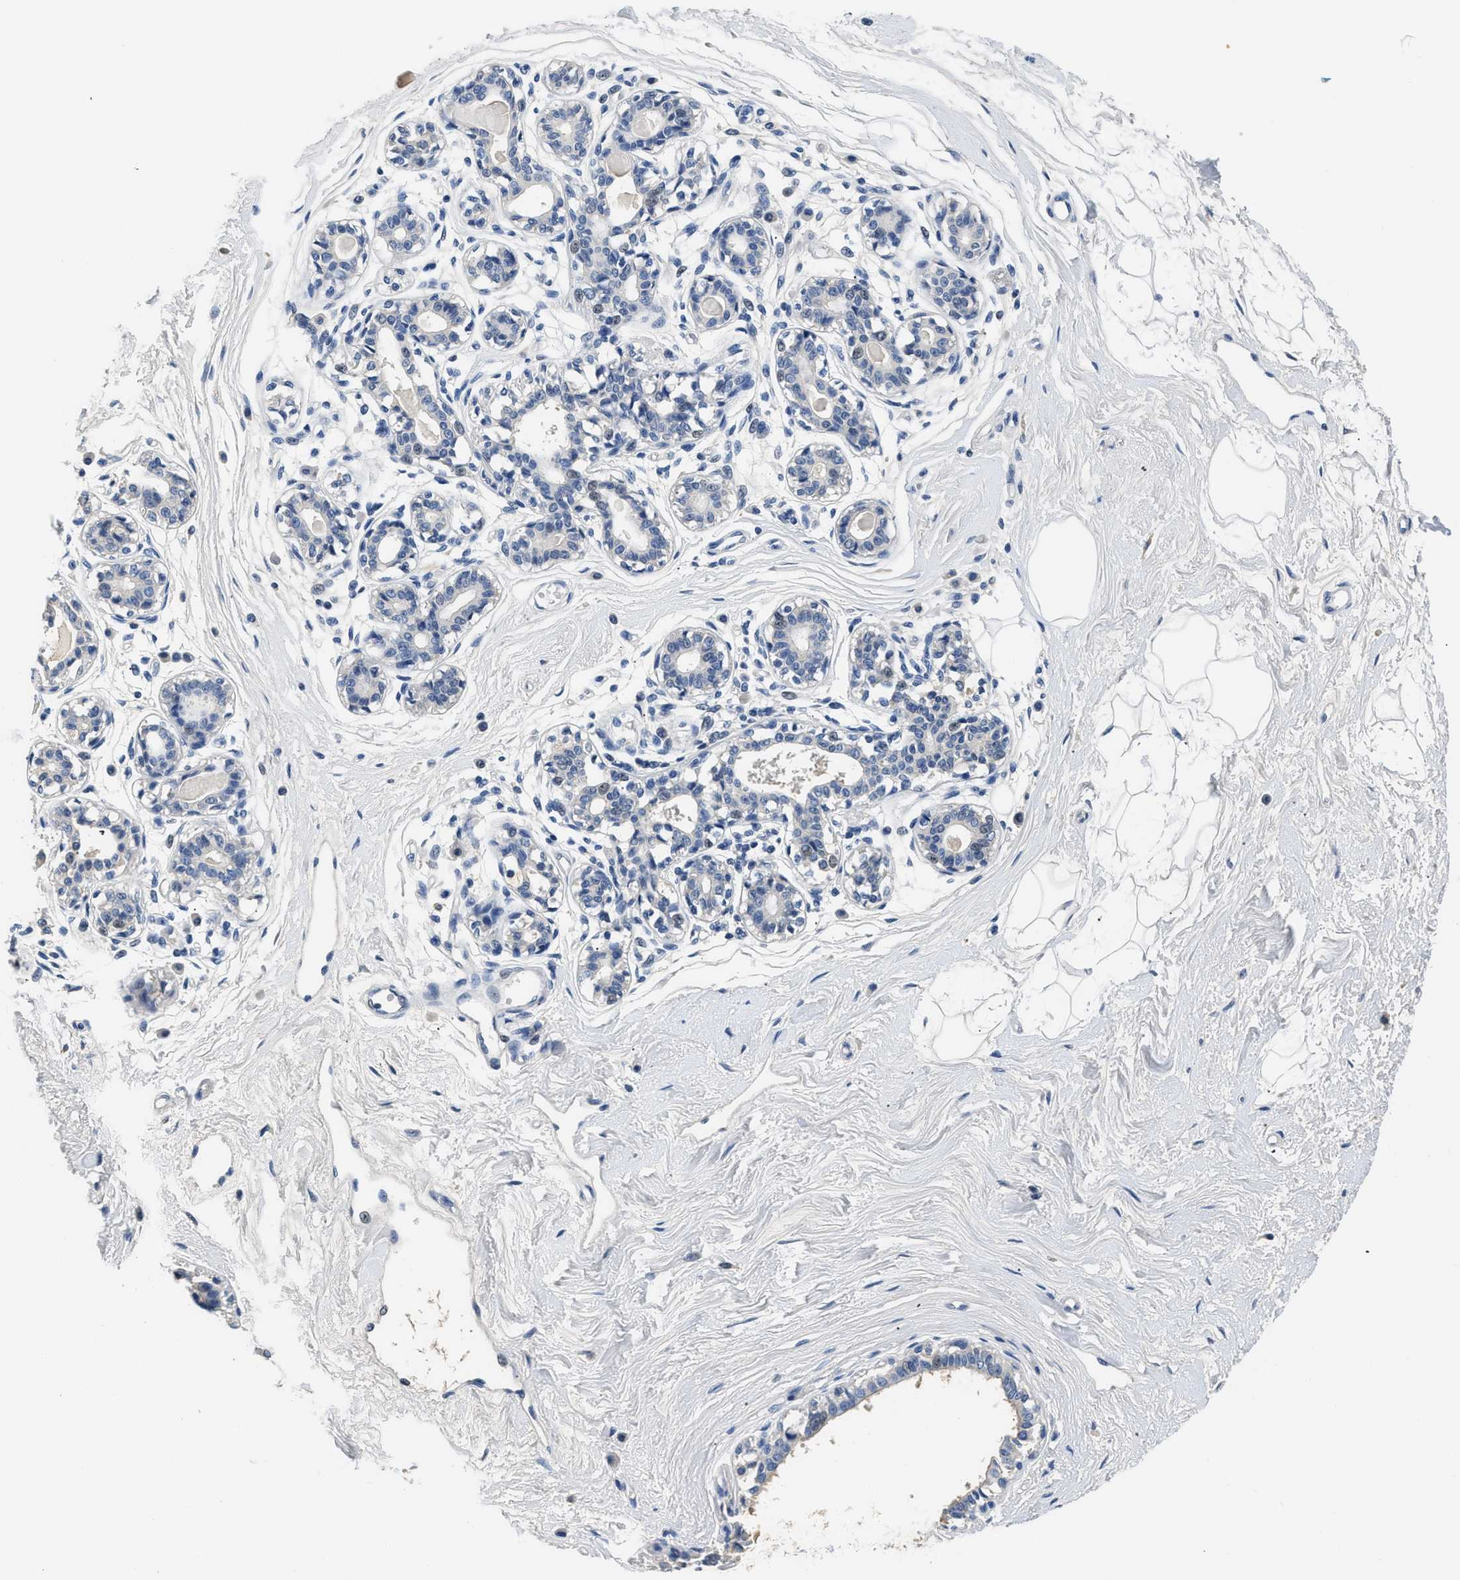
{"staining": {"intensity": "negative", "quantity": "none", "location": "none"}, "tissue": "breast", "cell_type": "Adipocytes", "image_type": "normal", "snomed": [{"axis": "morphology", "description": "Normal tissue, NOS"}, {"axis": "topography", "description": "Breast"}], "caption": "There is no significant expression in adipocytes of breast. Brightfield microscopy of immunohistochemistry stained with DAB (3,3'-diaminobenzidine) (brown) and hematoxylin (blue), captured at high magnification.", "gene": "PCK2", "patient": {"sex": "female", "age": 45}}